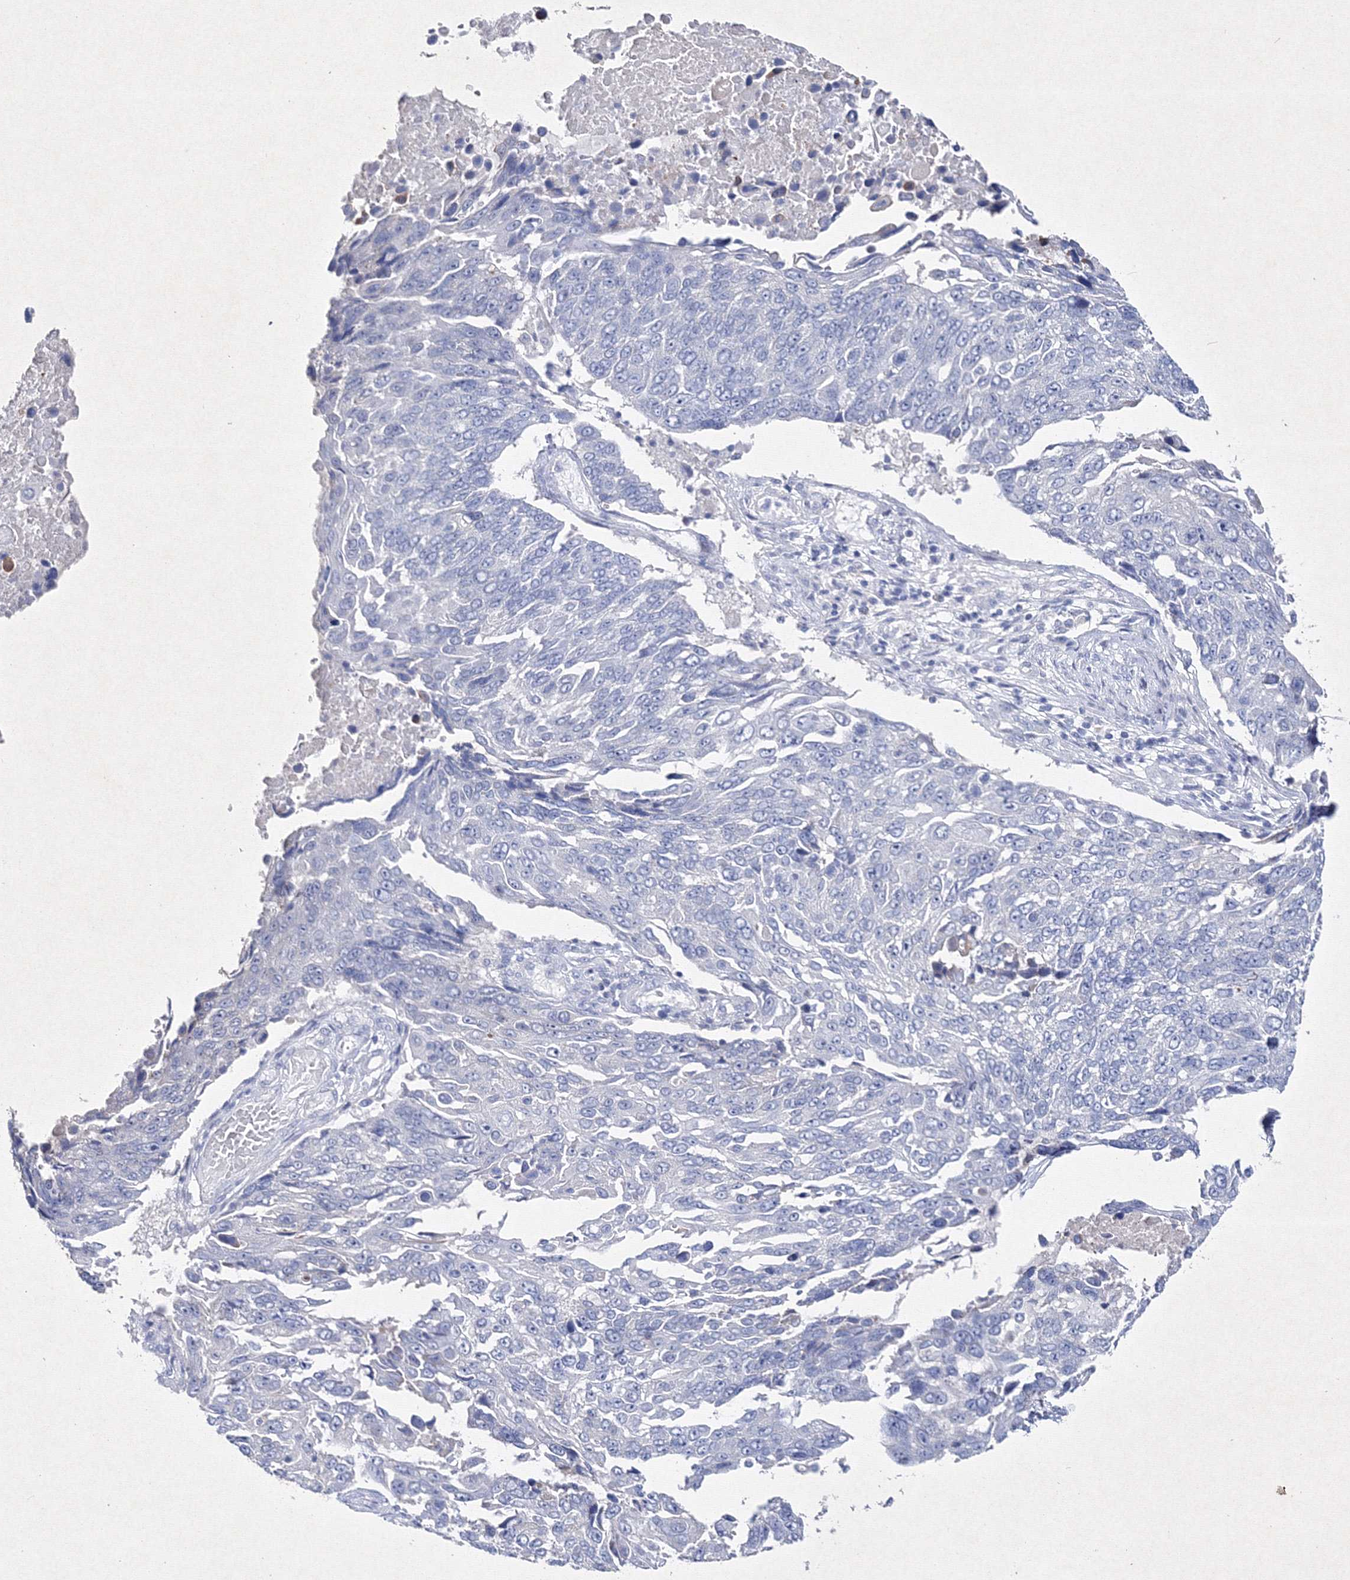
{"staining": {"intensity": "negative", "quantity": "none", "location": "none"}, "tissue": "lung cancer", "cell_type": "Tumor cells", "image_type": "cancer", "snomed": [{"axis": "morphology", "description": "Squamous cell carcinoma, NOS"}, {"axis": "topography", "description": "Lung"}], "caption": "Immunohistochemical staining of human lung squamous cell carcinoma demonstrates no significant expression in tumor cells. The staining is performed using DAB brown chromogen with nuclei counter-stained in using hematoxylin.", "gene": "SMIM29", "patient": {"sex": "male", "age": 66}}